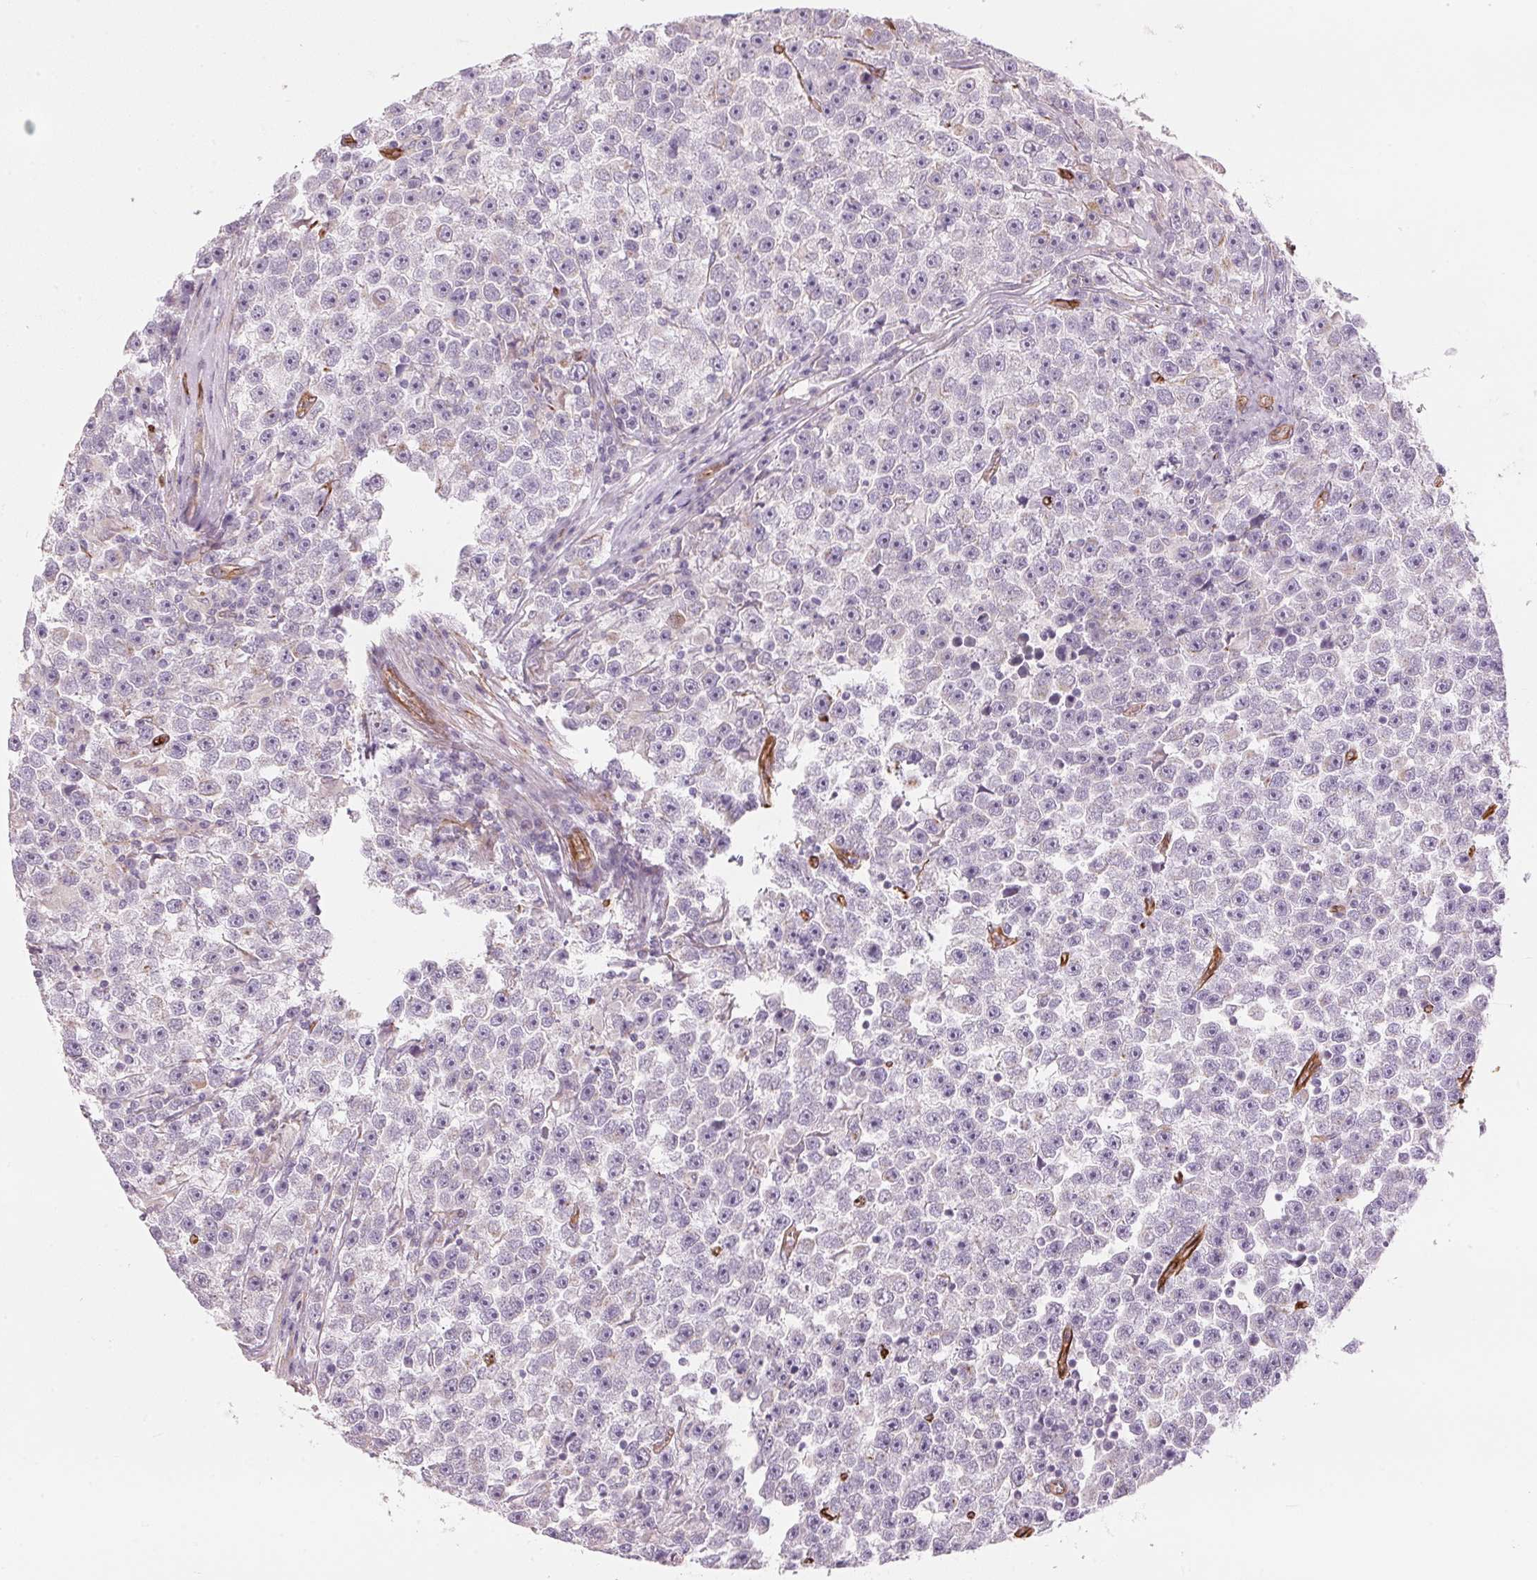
{"staining": {"intensity": "negative", "quantity": "none", "location": "none"}, "tissue": "testis cancer", "cell_type": "Tumor cells", "image_type": "cancer", "snomed": [{"axis": "morphology", "description": "Seminoma, NOS"}, {"axis": "topography", "description": "Testis"}], "caption": "Tumor cells are negative for brown protein staining in seminoma (testis). Nuclei are stained in blue.", "gene": "CLPS", "patient": {"sex": "male", "age": 31}}